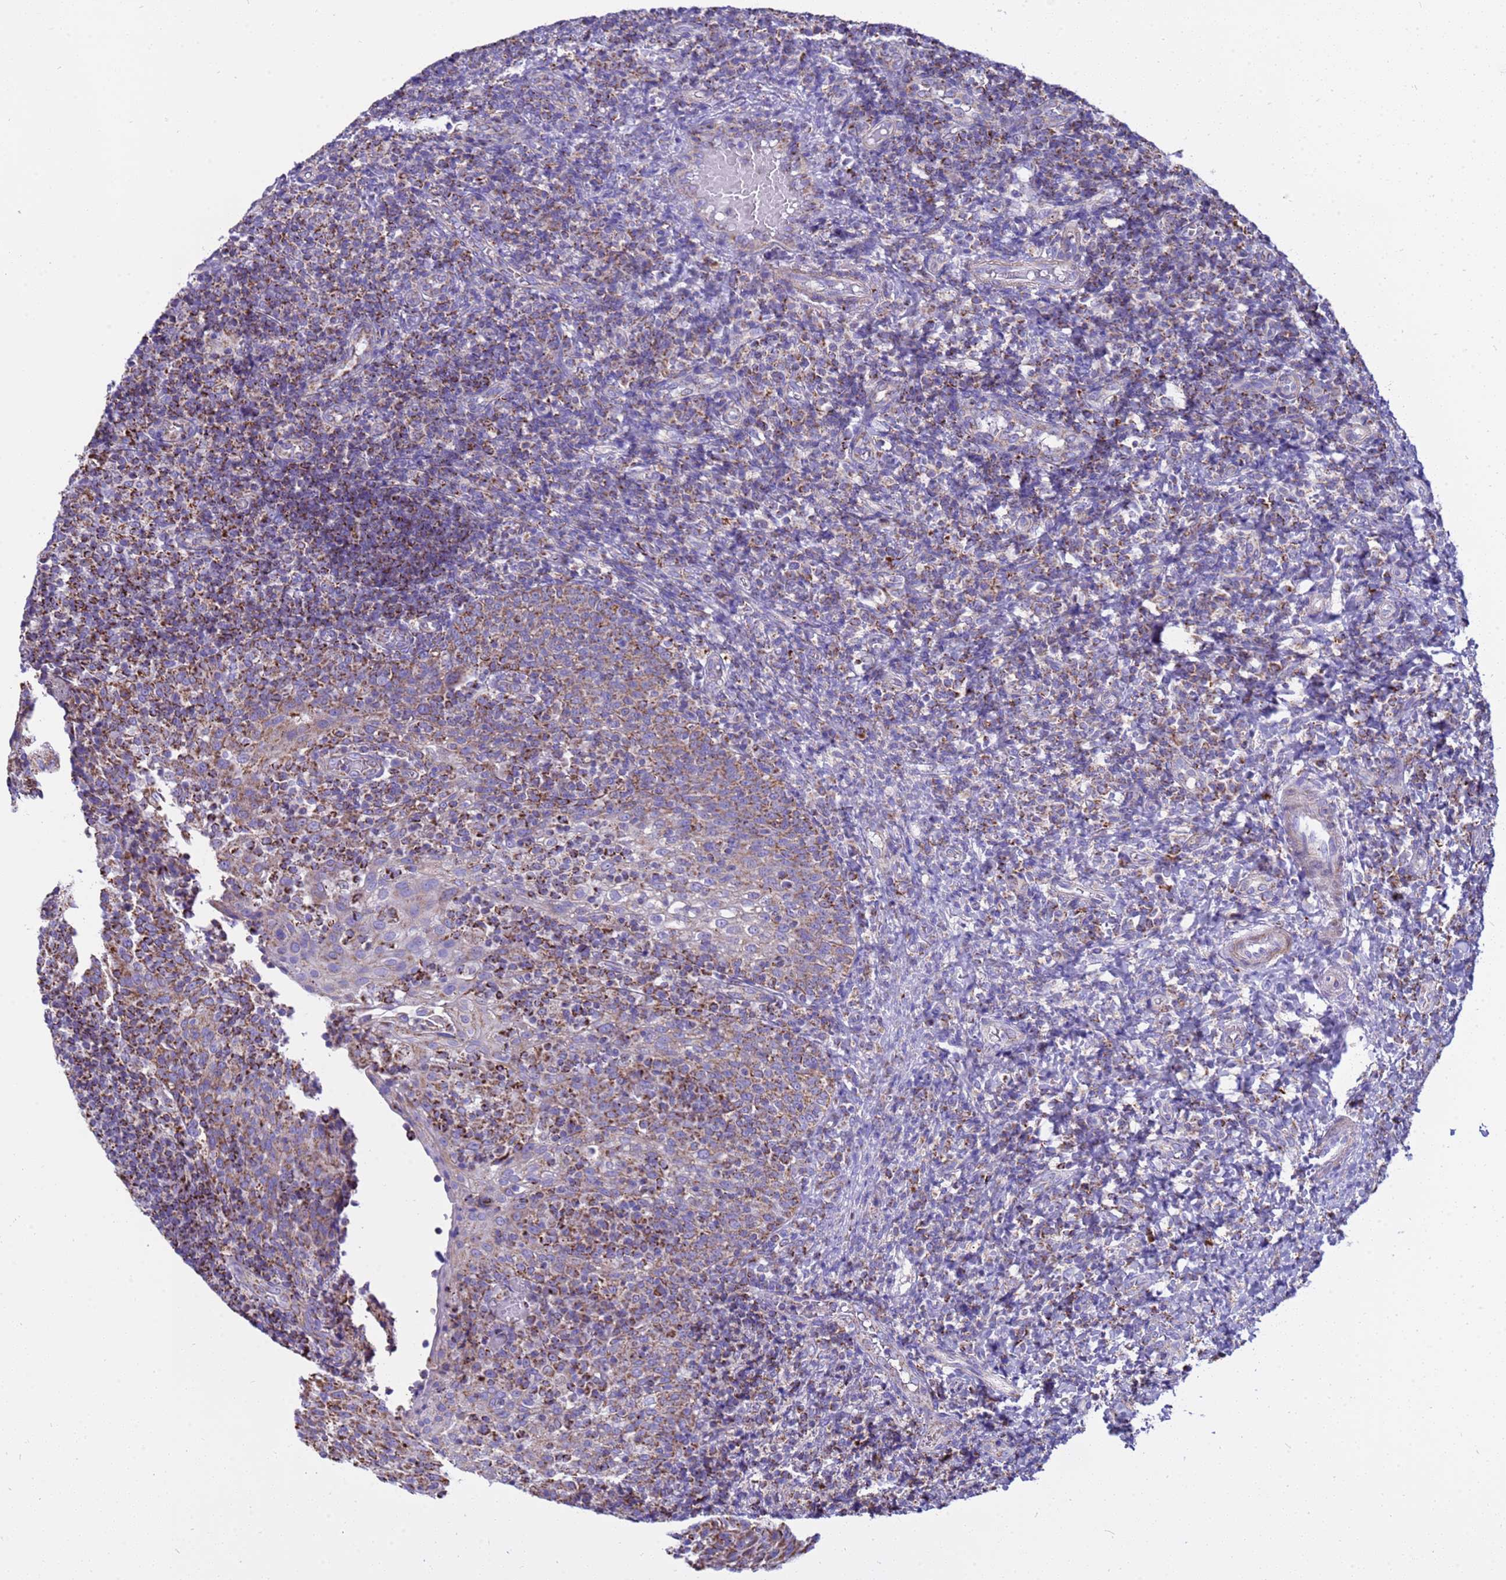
{"staining": {"intensity": "strong", "quantity": "25%-75%", "location": "cytoplasmic/membranous"}, "tissue": "tonsil", "cell_type": "Germinal center cells", "image_type": "normal", "snomed": [{"axis": "morphology", "description": "Normal tissue, NOS"}, {"axis": "topography", "description": "Tonsil"}], "caption": "Tonsil was stained to show a protein in brown. There is high levels of strong cytoplasmic/membranous staining in approximately 25%-75% of germinal center cells. The staining is performed using DAB brown chromogen to label protein expression. The nuclei are counter-stained blue using hematoxylin.", "gene": "RNF165", "patient": {"sex": "female", "age": 19}}